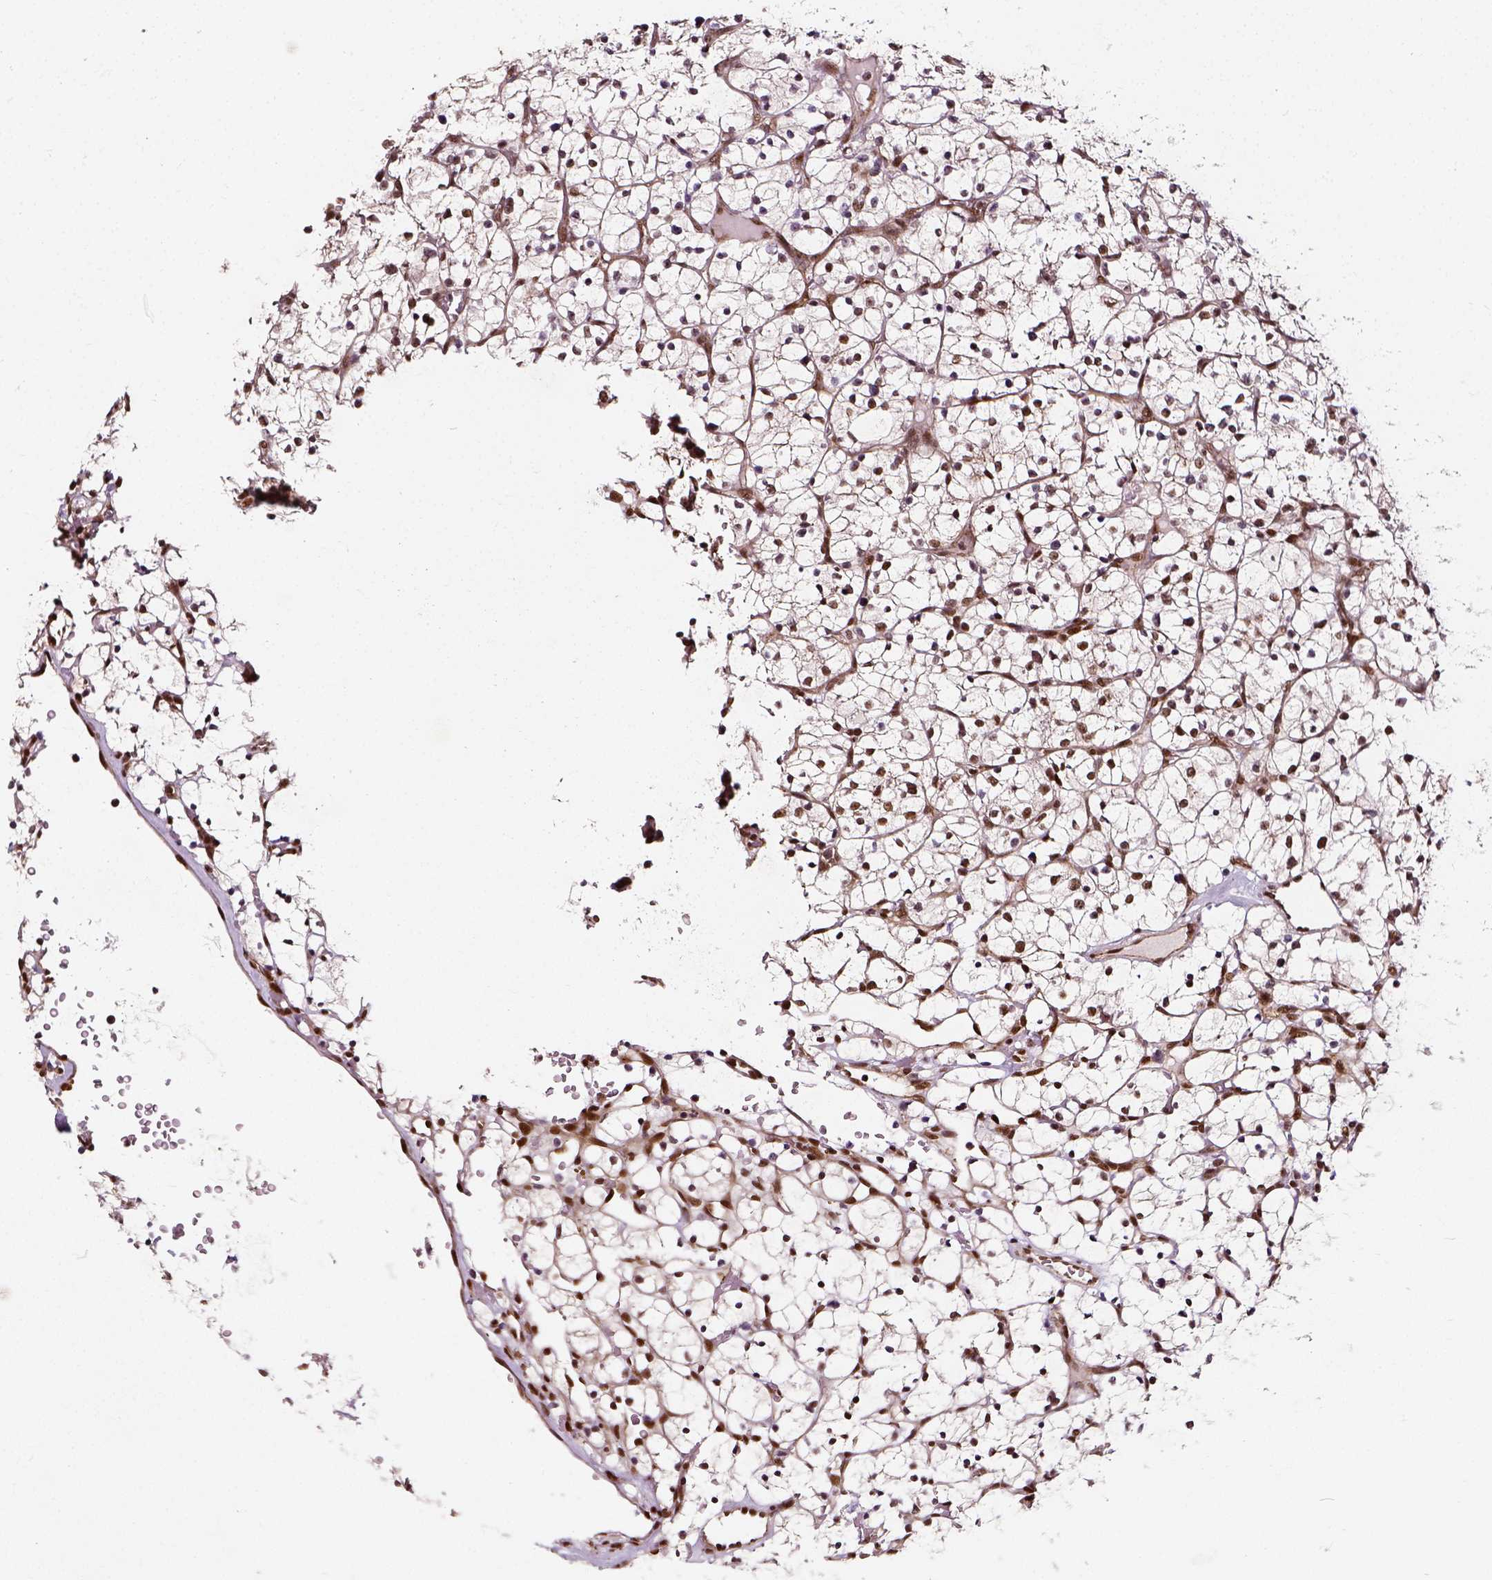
{"staining": {"intensity": "moderate", "quantity": "25%-75%", "location": "nuclear"}, "tissue": "renal cancer", "cell_type": "Tumor cells", "image_type": "cancer", "snomed": [{"axis": "morphology", "description": "Adenocarcinoma, NOS"}, {"axis": "topography", "description": "Kidney"}], "caption": "Tumor cells display medium levels of moderate nuclear expression in approximately 25%-75% of cells in renal cancer (adenocarcinoma).", "gene": "NACC1", "patient": {"sex": "female", "age": 64}}